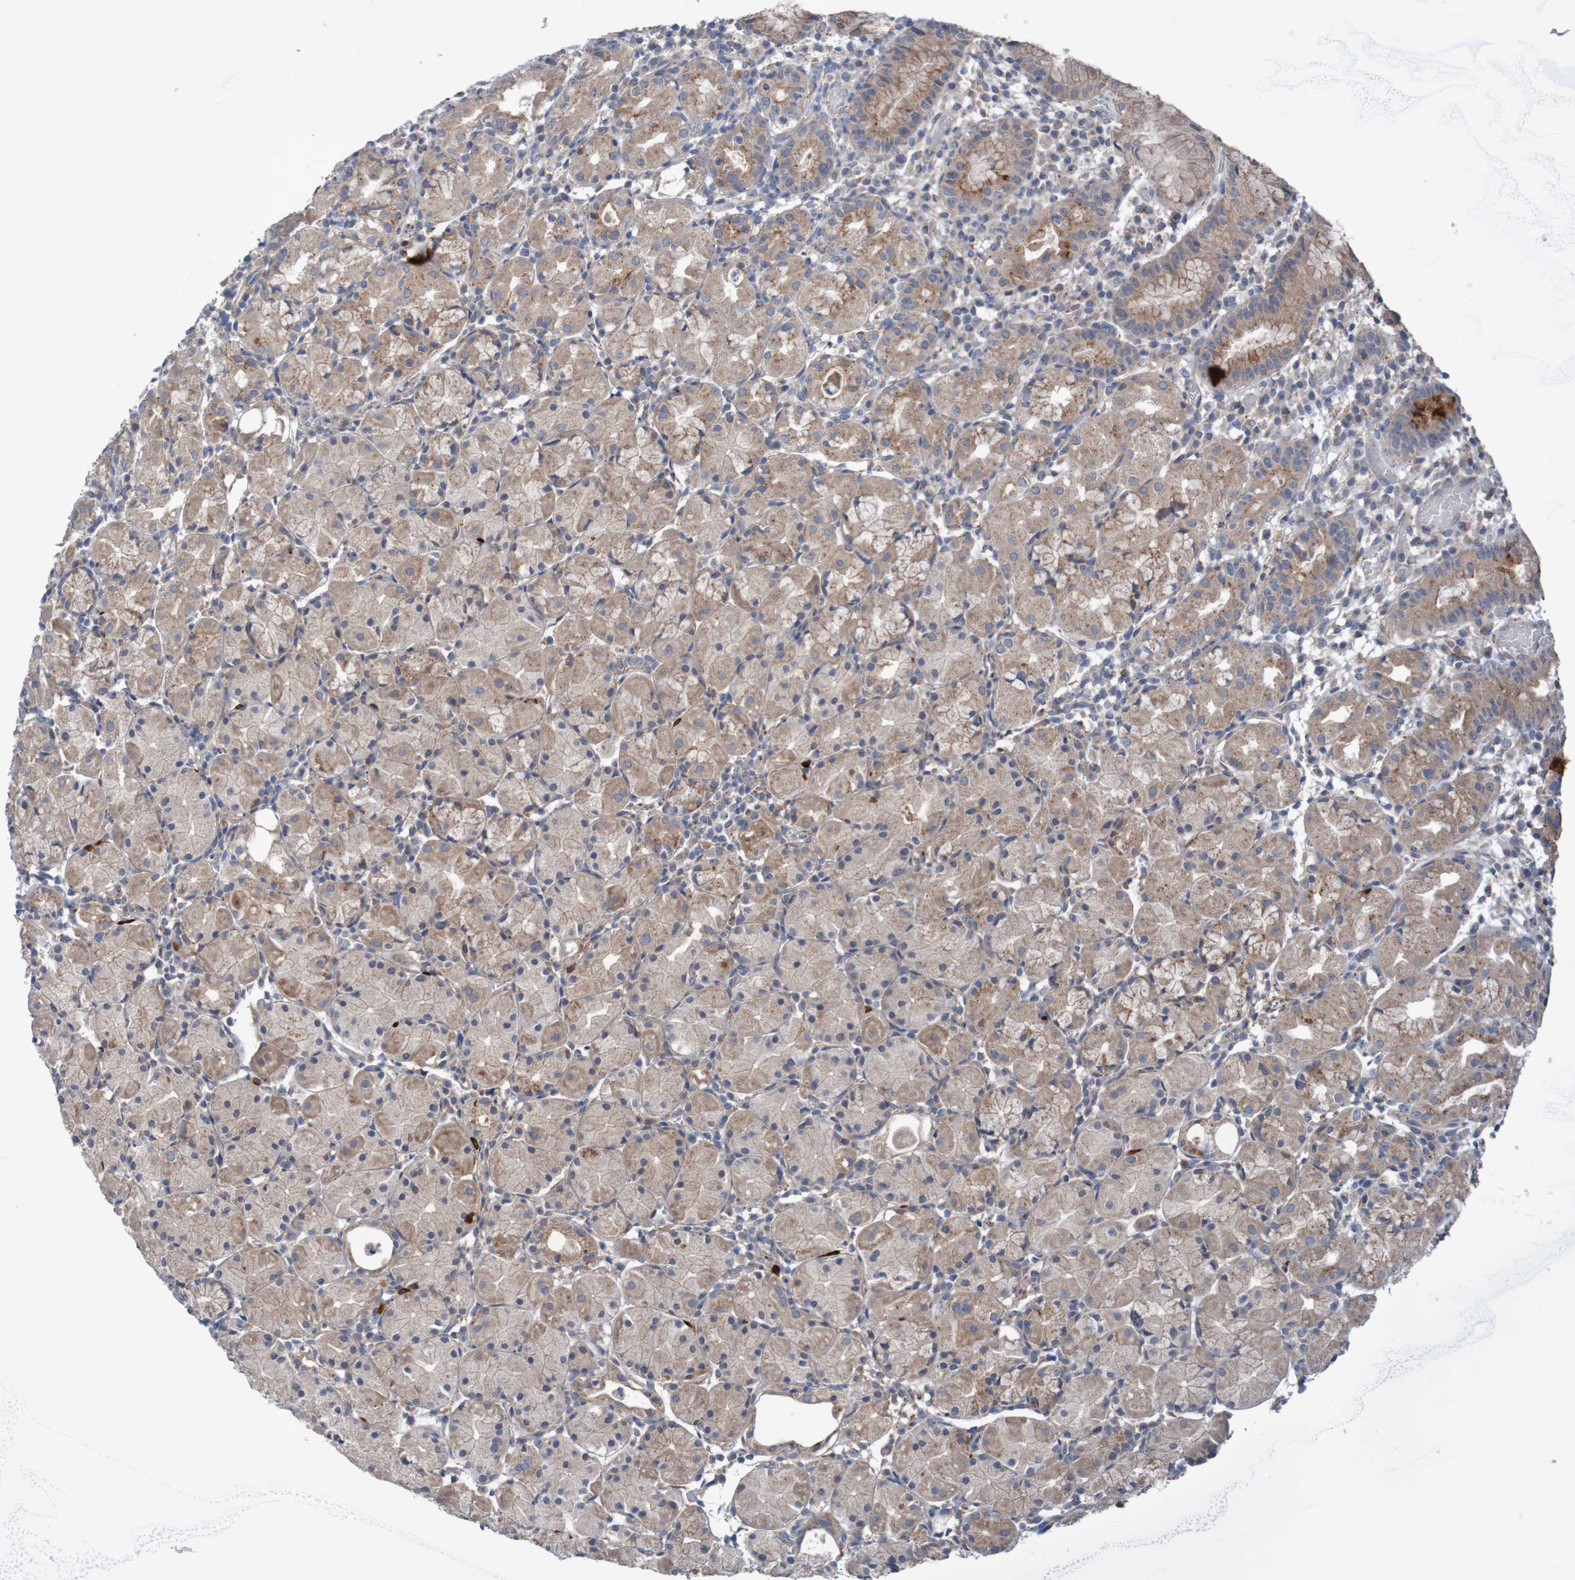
{"staining": {"intensity": "moderate", "quantity": "25%-75%", "location": "cytoplasmic/membranous"}, "tissue": "stomach", "cell_type": "Glandular cells", "image_type": "normal", "snomed": [{"axis": "morphology", "description": "Normal tissue, NOS"}, {"axis": "topography", "description": "Stomach"}, {"axis": "topography", "description": "Stomach, lower"}], "caption": "Immunohistochemistry (IHC) (DAB (3,3'-diaminobenzidine)) staining of unremarkable human stomach demonstrates moderate cytoplasmic/membranous protein staining in approximately 25%-75% of glandular cells.", "gene": "ANGPT4", "patient": {"sex": "female", "age": 75}}